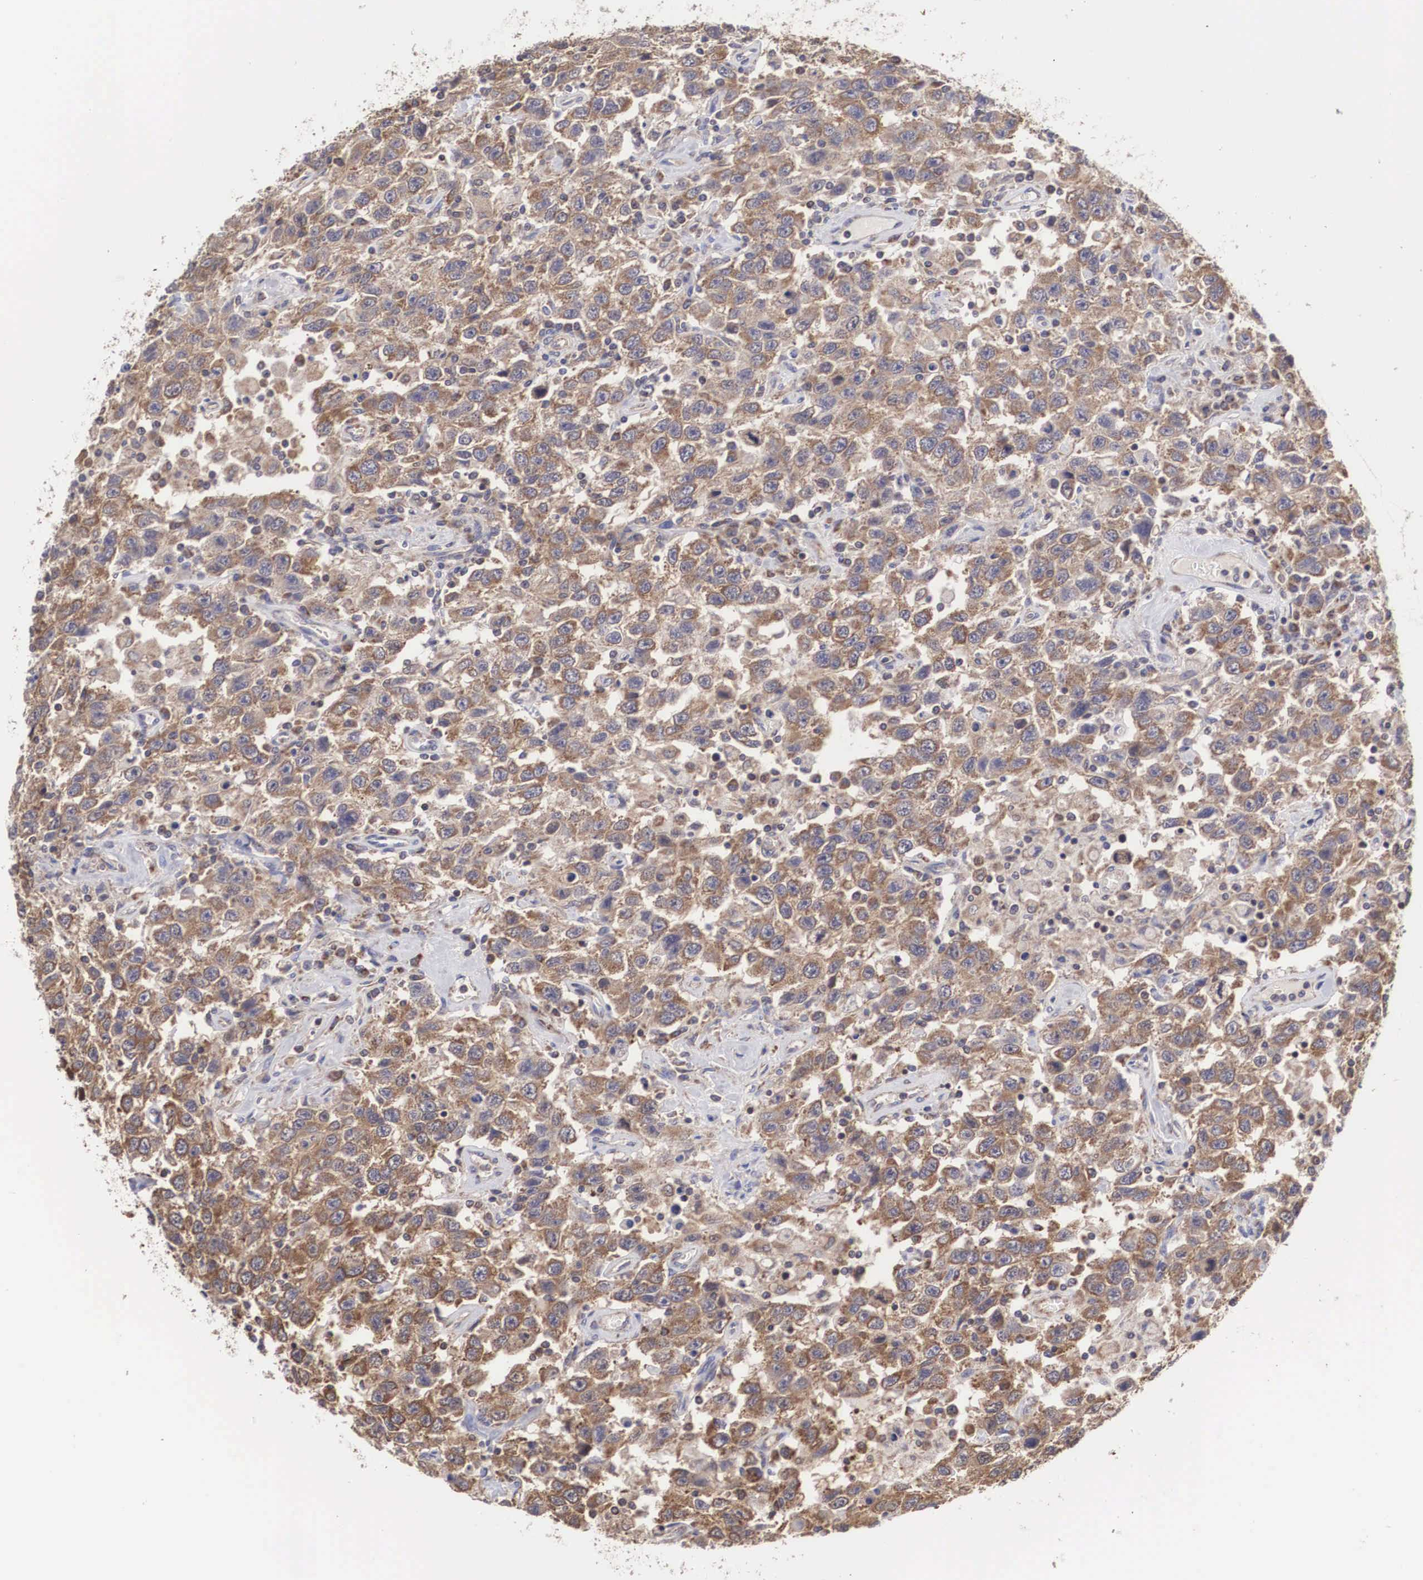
{"staining": {"intensity": "moderate", "quantity": ">75%", "location": "cytoplasmic/membranous"}, "tissue": "testis cancer", "cell_type": "Tumor cells", "image_type": "cancer", "snomed": [{"axis": "morphology", "description": "Seminoma, NOS"}, {"axis": "topography", "description": "Testis"}], "caption": "Testis cancer (seminoma) tissue demonstrates moderate cytoplasmic/membranous expression in about >75% of tumor cells, visualized by immunohistochemistry.", "gene": "DHRS1", "patient": {"sex": "male", "age": 41}}